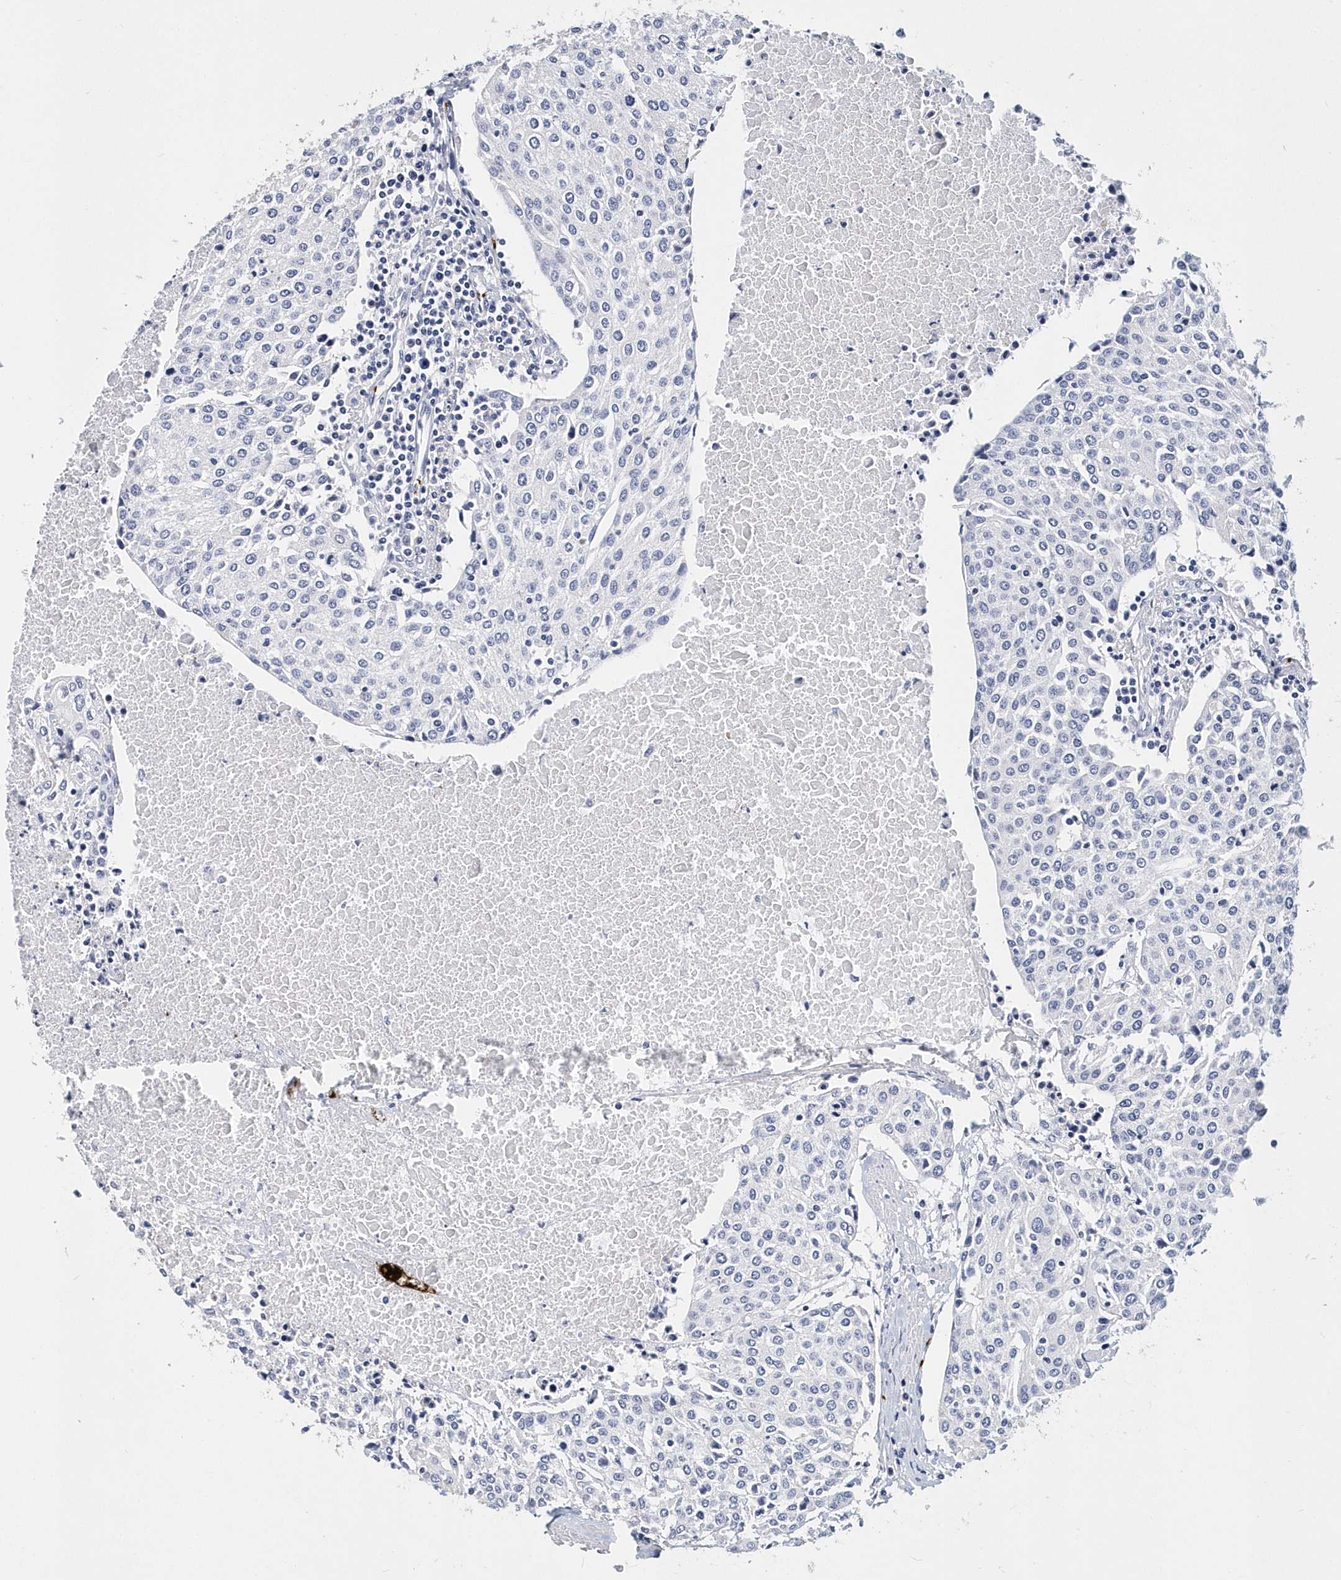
{"staining": {"intensity": "negative", "quantity": "none", "location": "none"}, "tissue": "urothelial cancer", "cell_type": "Tumor cells", "image_type": "cancer", "snomed": [{"axis": "morphology", "description": "Urothelial carcinoma, High grade"}, {"axis": "topography", "description": "Urinary bladder"}], "caption": "IHC image of neoplastic tissue: human urothelial cancer stained with DAB (3,3'-diaminobenzidine) demonstrates no significant protein positivity in tumor cells. The staining was performed using DAB to visualize the protein expression in brown, while the nuclei were stained in blue with hematoxylin (Magnification: 20x).", "gene": "ITGA2B", "patient": {"sex": "female", "age": 85}}